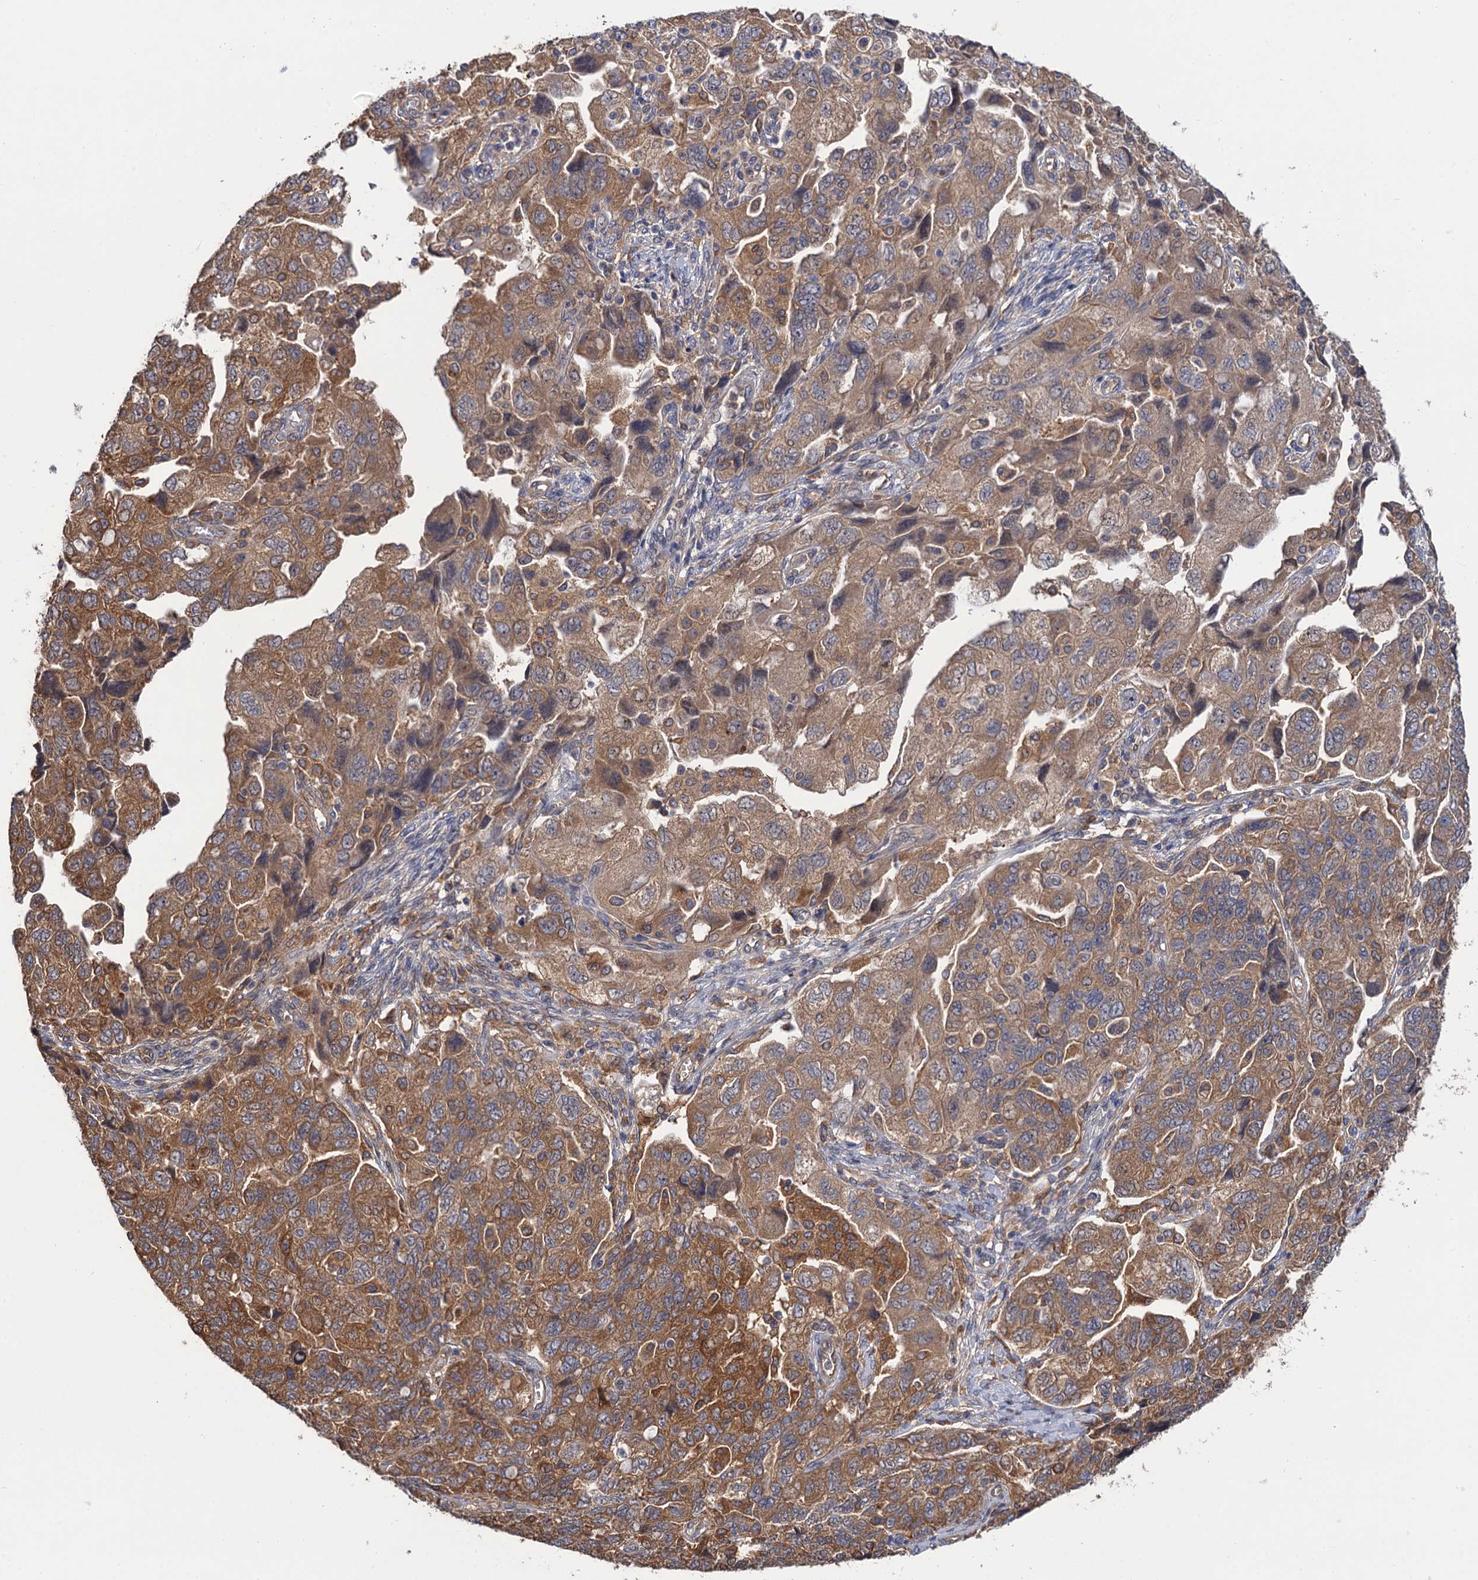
{"staining": {"intensity": "moderate", "quantity": ">75%", "location": "cytoplasmic/membranous"}, "tissue": "ovarian cancer", "cell_type": "Tumor cells", "image_type": "cancer", "snomed": [{"axis": "morphology", "description": "Carcinoma, NOS"}, {"axis": "morphology", "description": "Cystadenocarcinoma, serous, NOS"}, {"axis": "topography", "description": "Ovary"}], "caption": "Tumor cells demonstrate medium levels of moderate cytoplasmic/membranous staining in approximately >75% of cells in human ovarian serous cystadenocarcinoma.", "gene": "NEK8", "patient": {"sex": "female", "age": 69}}